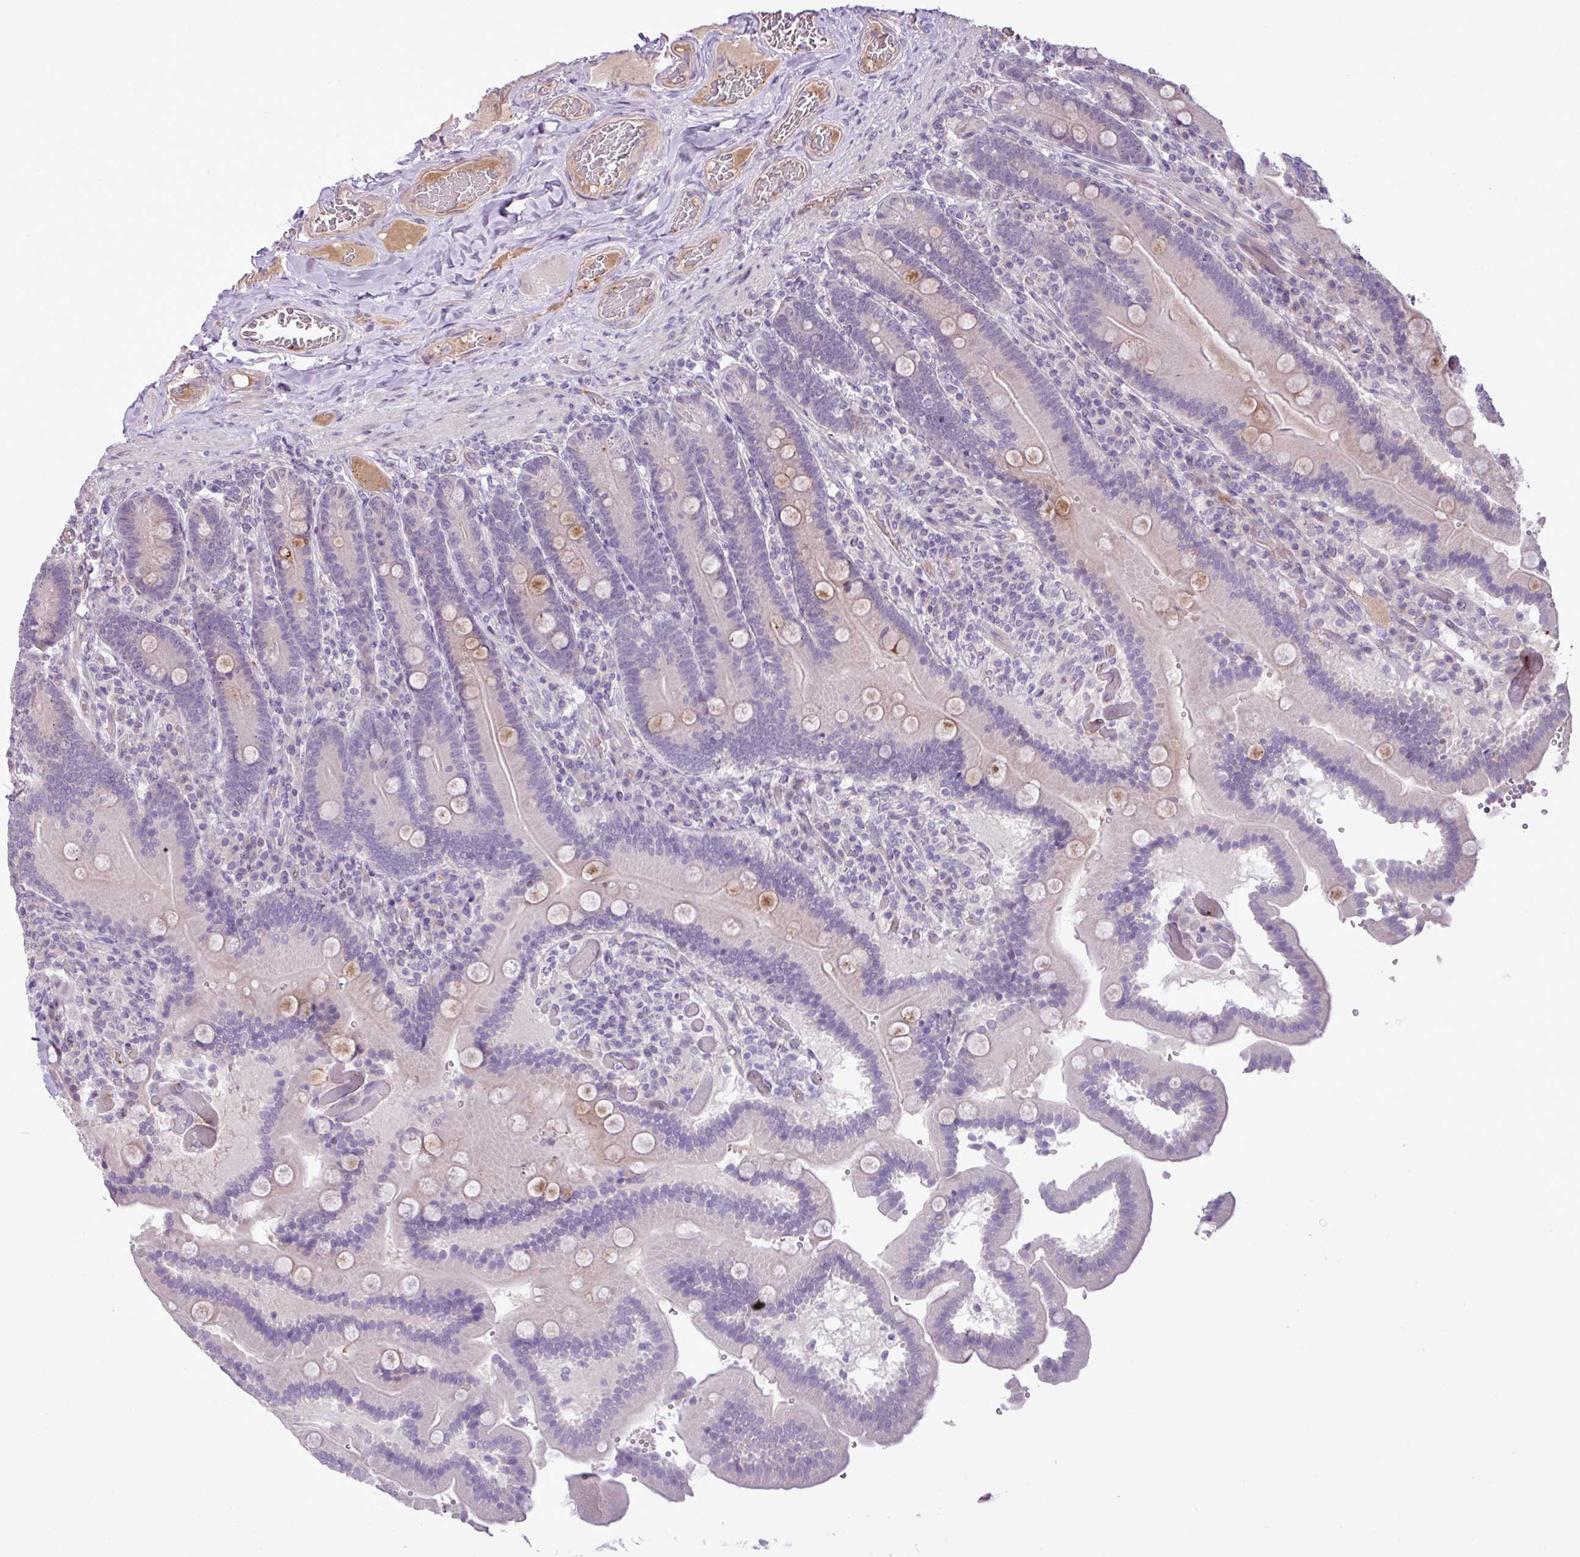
{"staining": {"intensity": "weak", "quantity": "<25%", "location": "cytoplasmic/membranous"}, "tissue": "duodenum", "cell_type": "Glandular cells", "image_type": "normal", "snomed": [{"axis": "morphology", "description": "Normal tissue, NOS"}, {"axis": "topography", "description": "Duodenum"}], "caption": "Immunohistochemical staining of unremarkable duodenum demonstrates no significant staining in glandular cells. Nuclei are stained in blue.", "gene": "DNAJB13", "patient": {"sex": "female", "age": 62}}